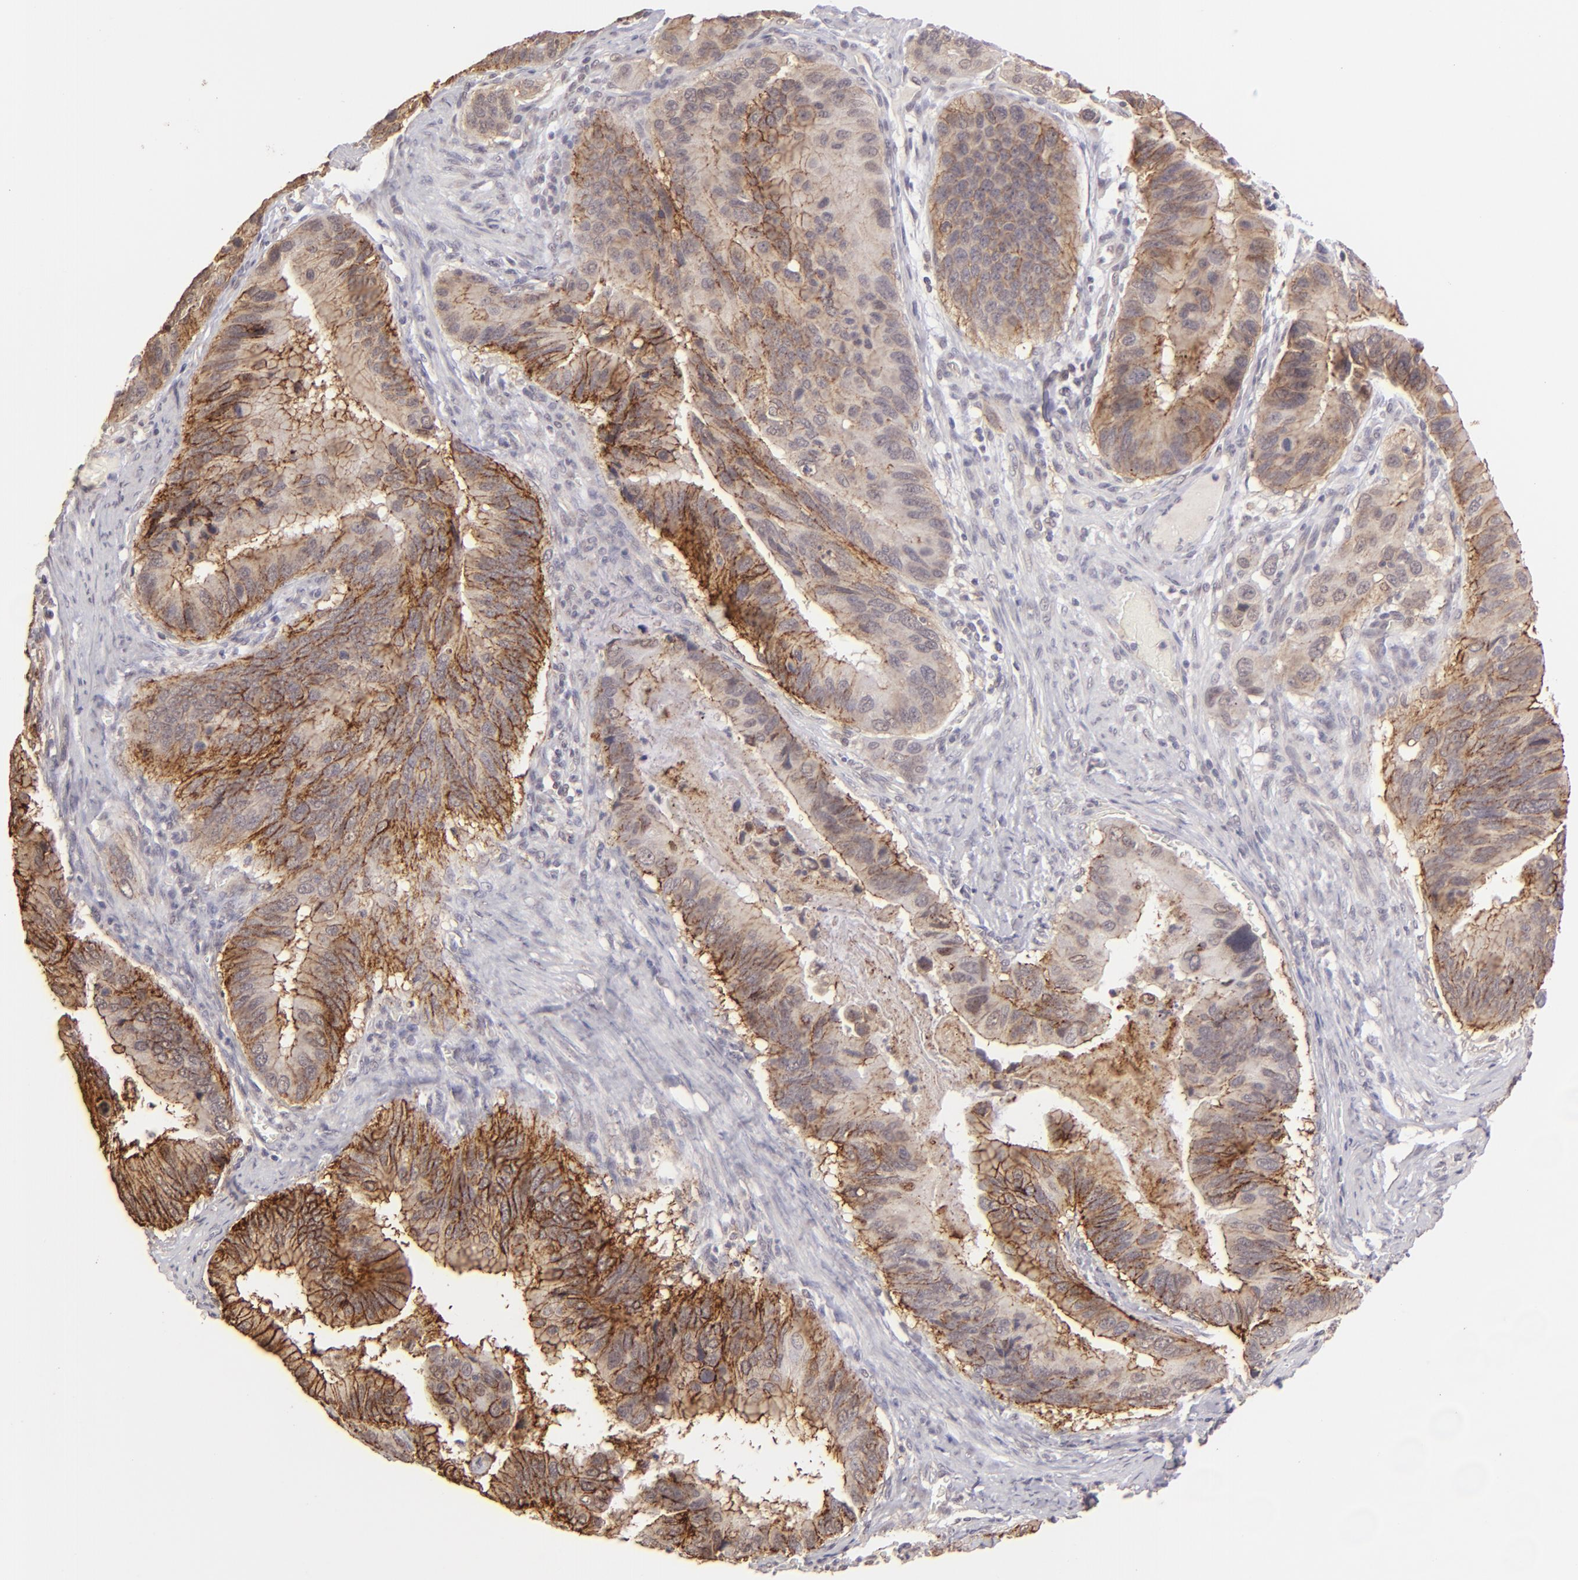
{"staining": {"intensity": "moderate", "quantity": ">75%", "location": "cytoplasmic/membranous"}, "tissue": "stomach cancer", "cell_type": "Tumor cells", "image_type": "cancer", "snomed": [{"axis": "morphology", "description": "Adenocarcinoma, NOS"}, {"axis": "topography", "description": "Stomach, upper"}], "caption": "Human stomach cancer stained with a brown dye exhibits moderate cytoplasmic/membranous positive staining in about >75% of tumor cells.", "gene": "CLDN1", "patient": {"sex": "male", "age": 80}}